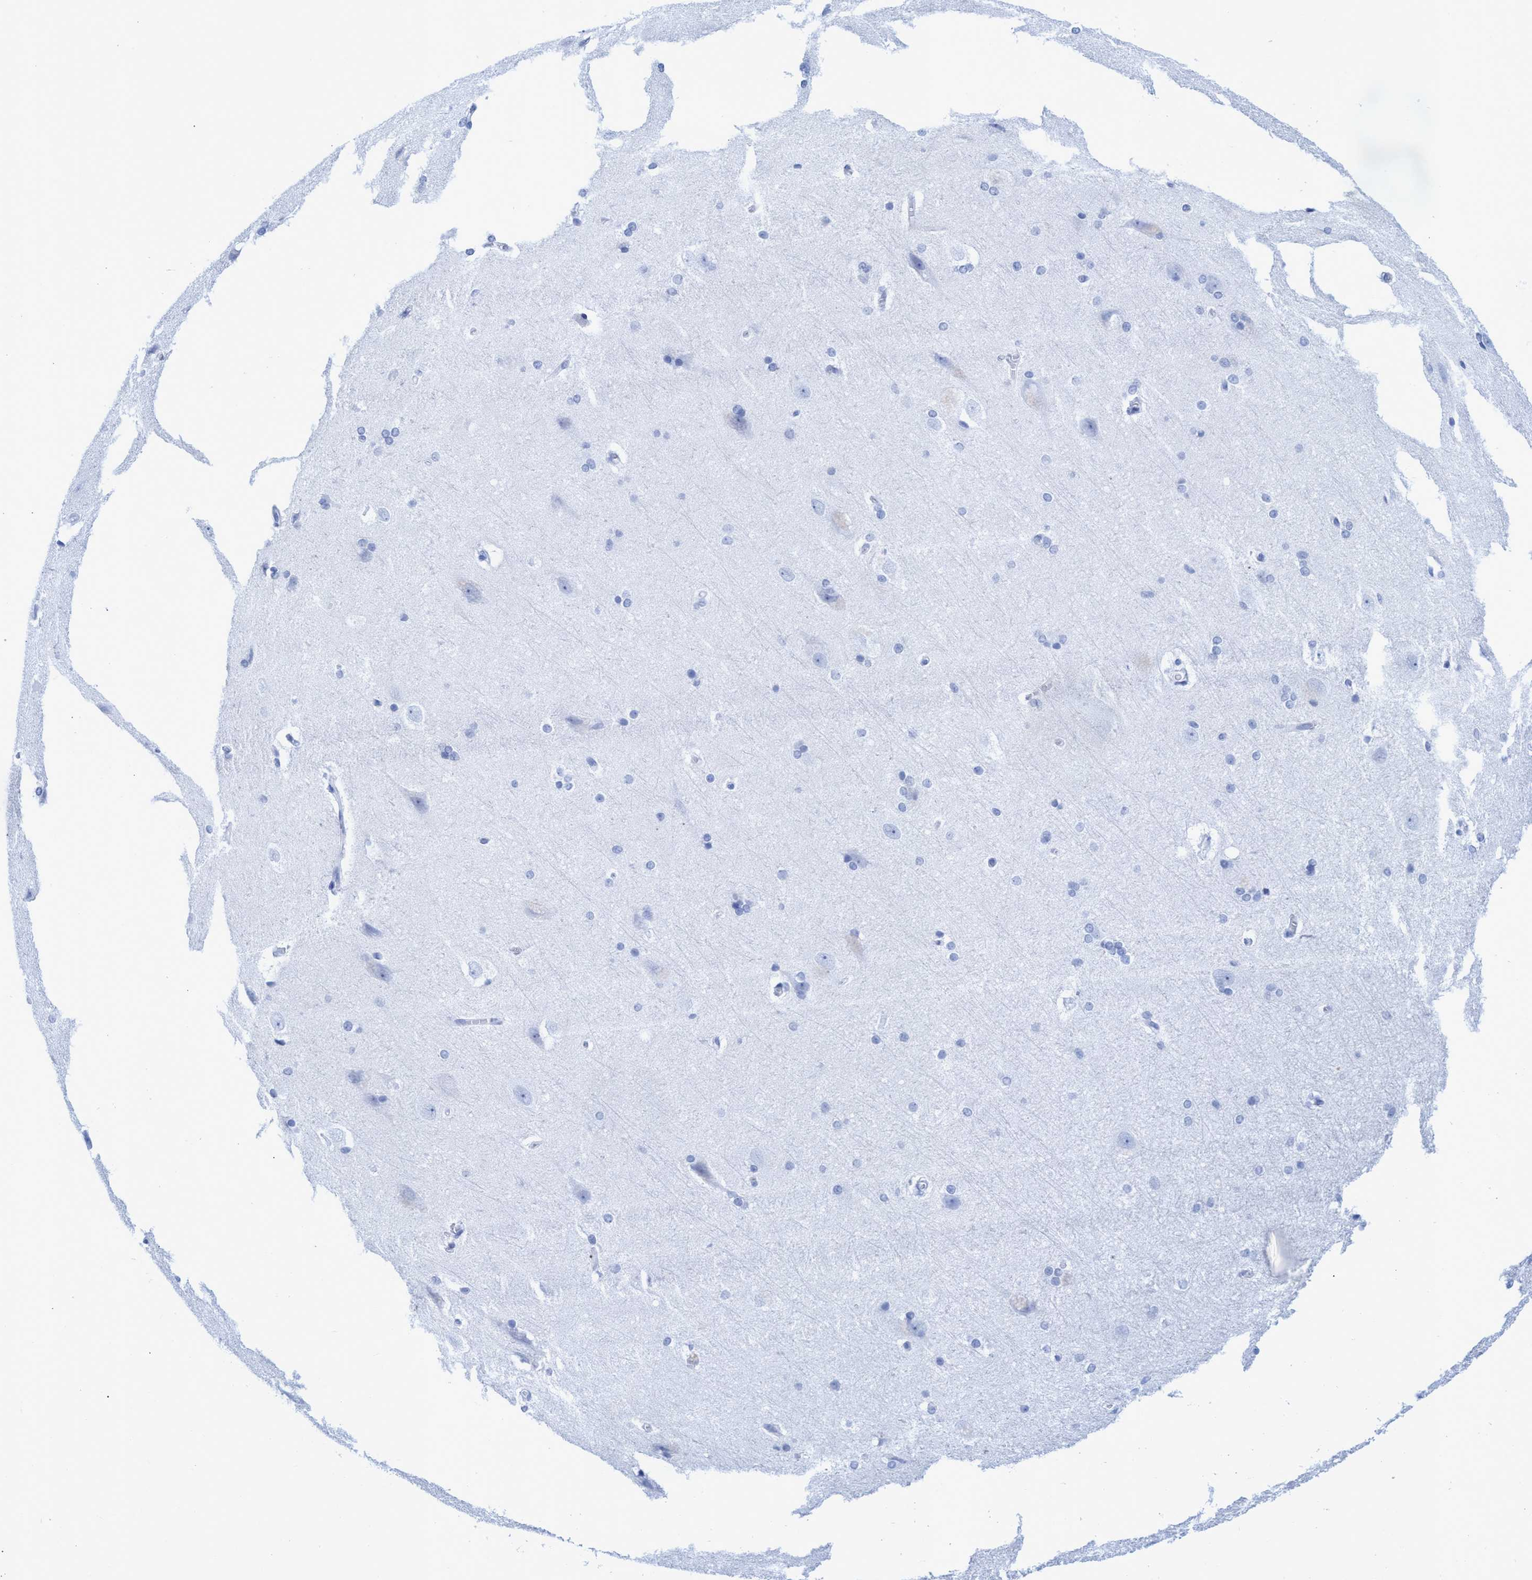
{"staining": {"intensity": "negative", "quantity": "none", "location": "none"}, "tissue": "cerebral cortex", "cell_type": "Endothelial cells", "image_type": "normal", "snomed": [{"axis": "morphology", "description": "Normal tissue, NOS"}, {"axis": "topography", "description": "Cerebral cortex"}, {"axis": "topography", "description": "Hippocampus"}], "caption": "Immunohistochemistry of normal human cerebral cortex exhibits no expression in endothelial cells.", "gene": "INSL6", "patient": {"sex": "female", "age": 19}}